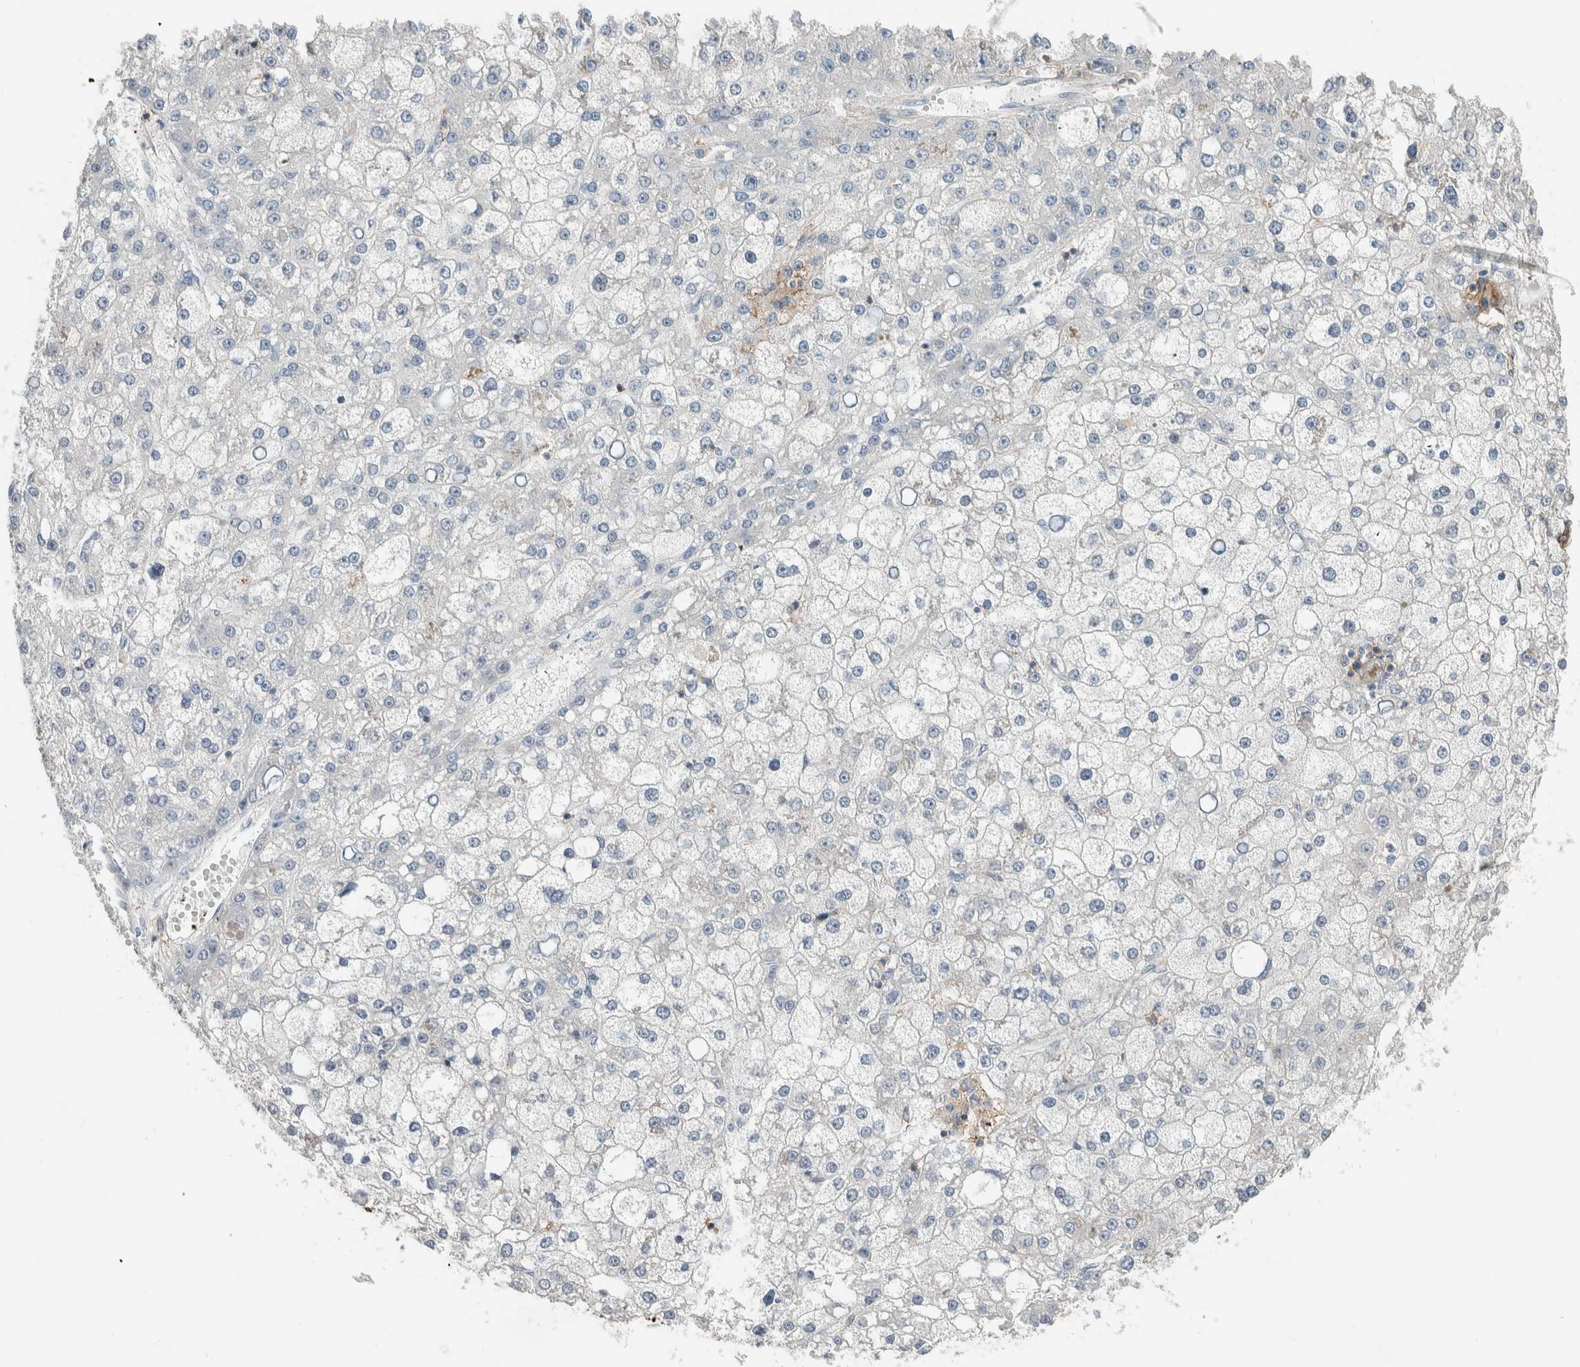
{"staining": {"intensity": "negative", "quantity": "none", "location": "none"}, "tissue": "liver cancer", "cell_type": "Tumor cells", "image_type": "cancer", "snomed": [{"axis": "morphology", "description": "Carcinoma, Hepatocellular, NOS"}, {"axis": "topography", "description": "Liver"}], "caption": "This is a micrograph of immunohistochemistry (IHC) staining of liver hepatocellular carcinoma, which shows no staining in tumor cells. (DAB immunohistochemistry visualized using brightfield microscopy, high magnification).", "gene": "ERCC6L2", "patient": {"sex": "male", "age": 67}}